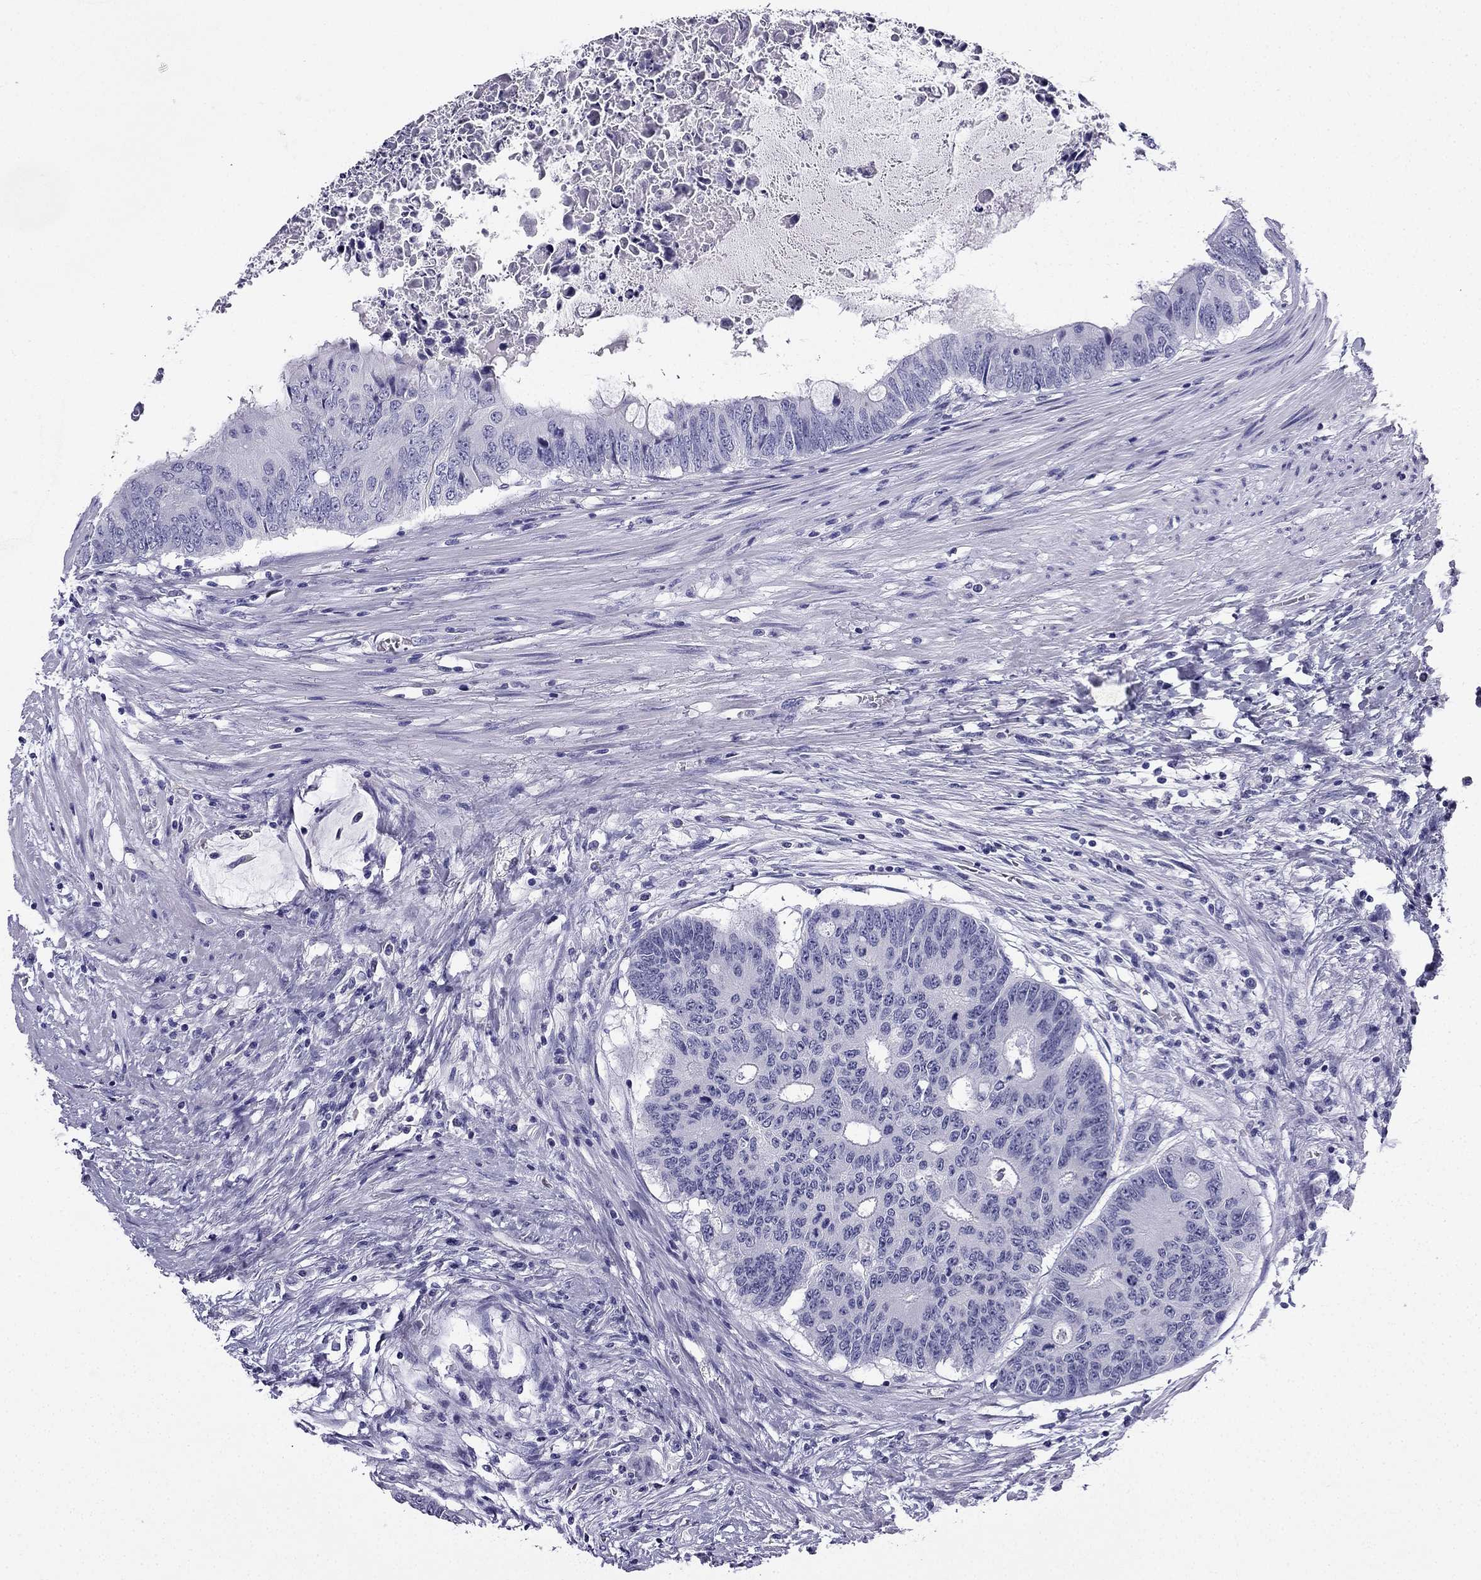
{"staining": {"intensity": "negative", "quantity": "none", "location": "none"}, "tissue": "colorectal cancer", "cell_type": "Tumor cells", "image_type": "cancer", "snomed": [{"axis": "morphology", "description": "Adenocarcinoma, NOS"}, {"axis": "topography", "description": "Rectum"}], "caption": "Immunohistochemistry micrograph of human colorectal adenocarcinoma stained for a protein (brown), which demonstrates no staining in tumor cells. (DAB (3,3'-diaminobenzidine) immunohistochemistry (IHC), high magnification).", "gene": "NPTX1", "patient": {"sex": "male", "age": 59}}